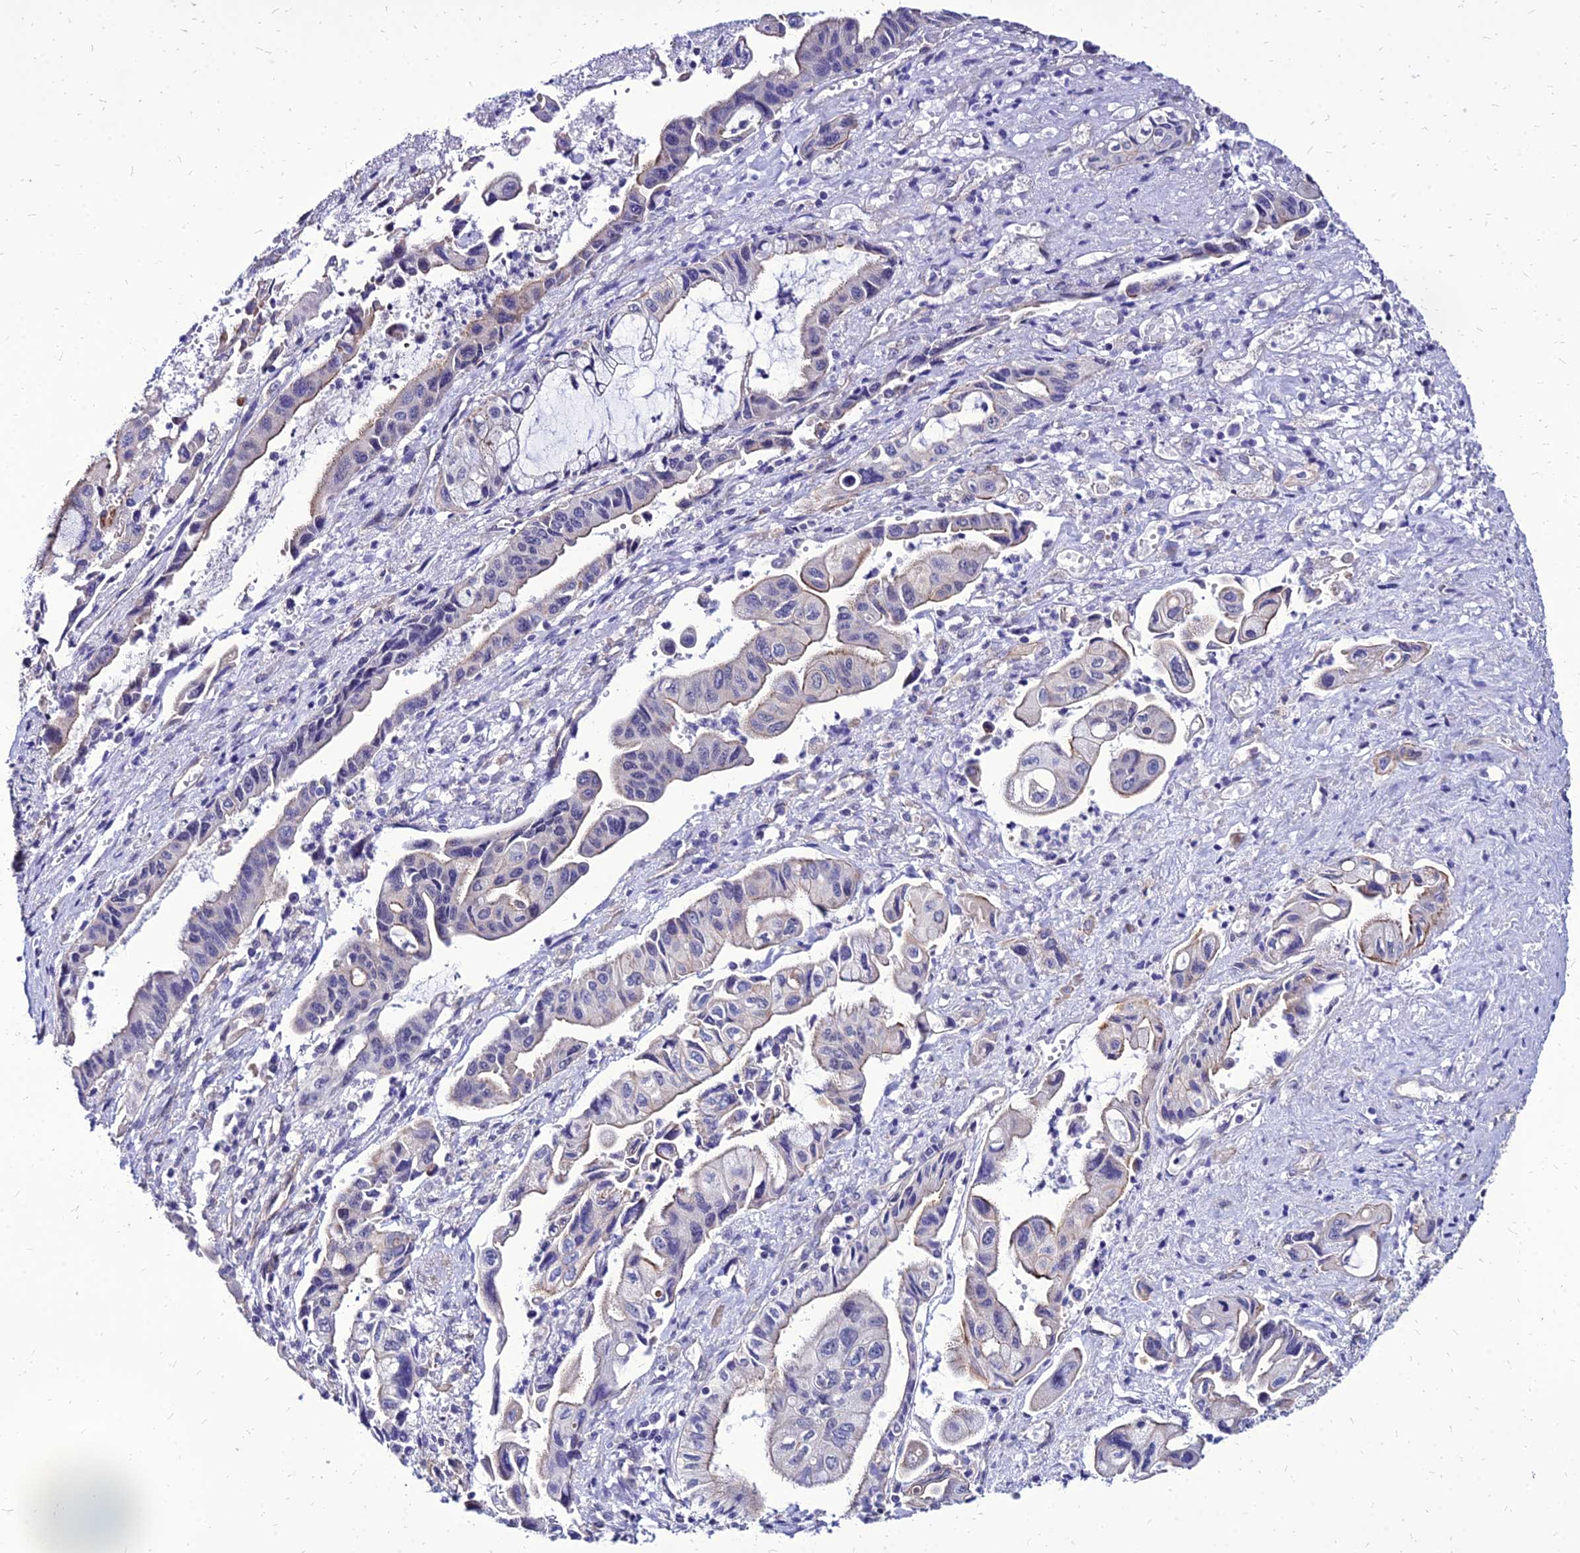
{"staining": {"intensity": "negative", "quantity": "none", "location": "none"}, "tissue": "pancreatic cancer", "cell_type": "Tumor cells", "image_type": "cancer", "snomed": [{"axis": "morphology", "description": "Adenocarcinoma, NOS"}, {"axis": "topography", "description": "Pancreas"}], "caption": "Immunohistochemical staining of human pancreatic cancer (adenocarcinoma) shows no significant expression in tumor cells.", "gene": "YEATS2", "patient": {"sex": "female", "age": 50}}